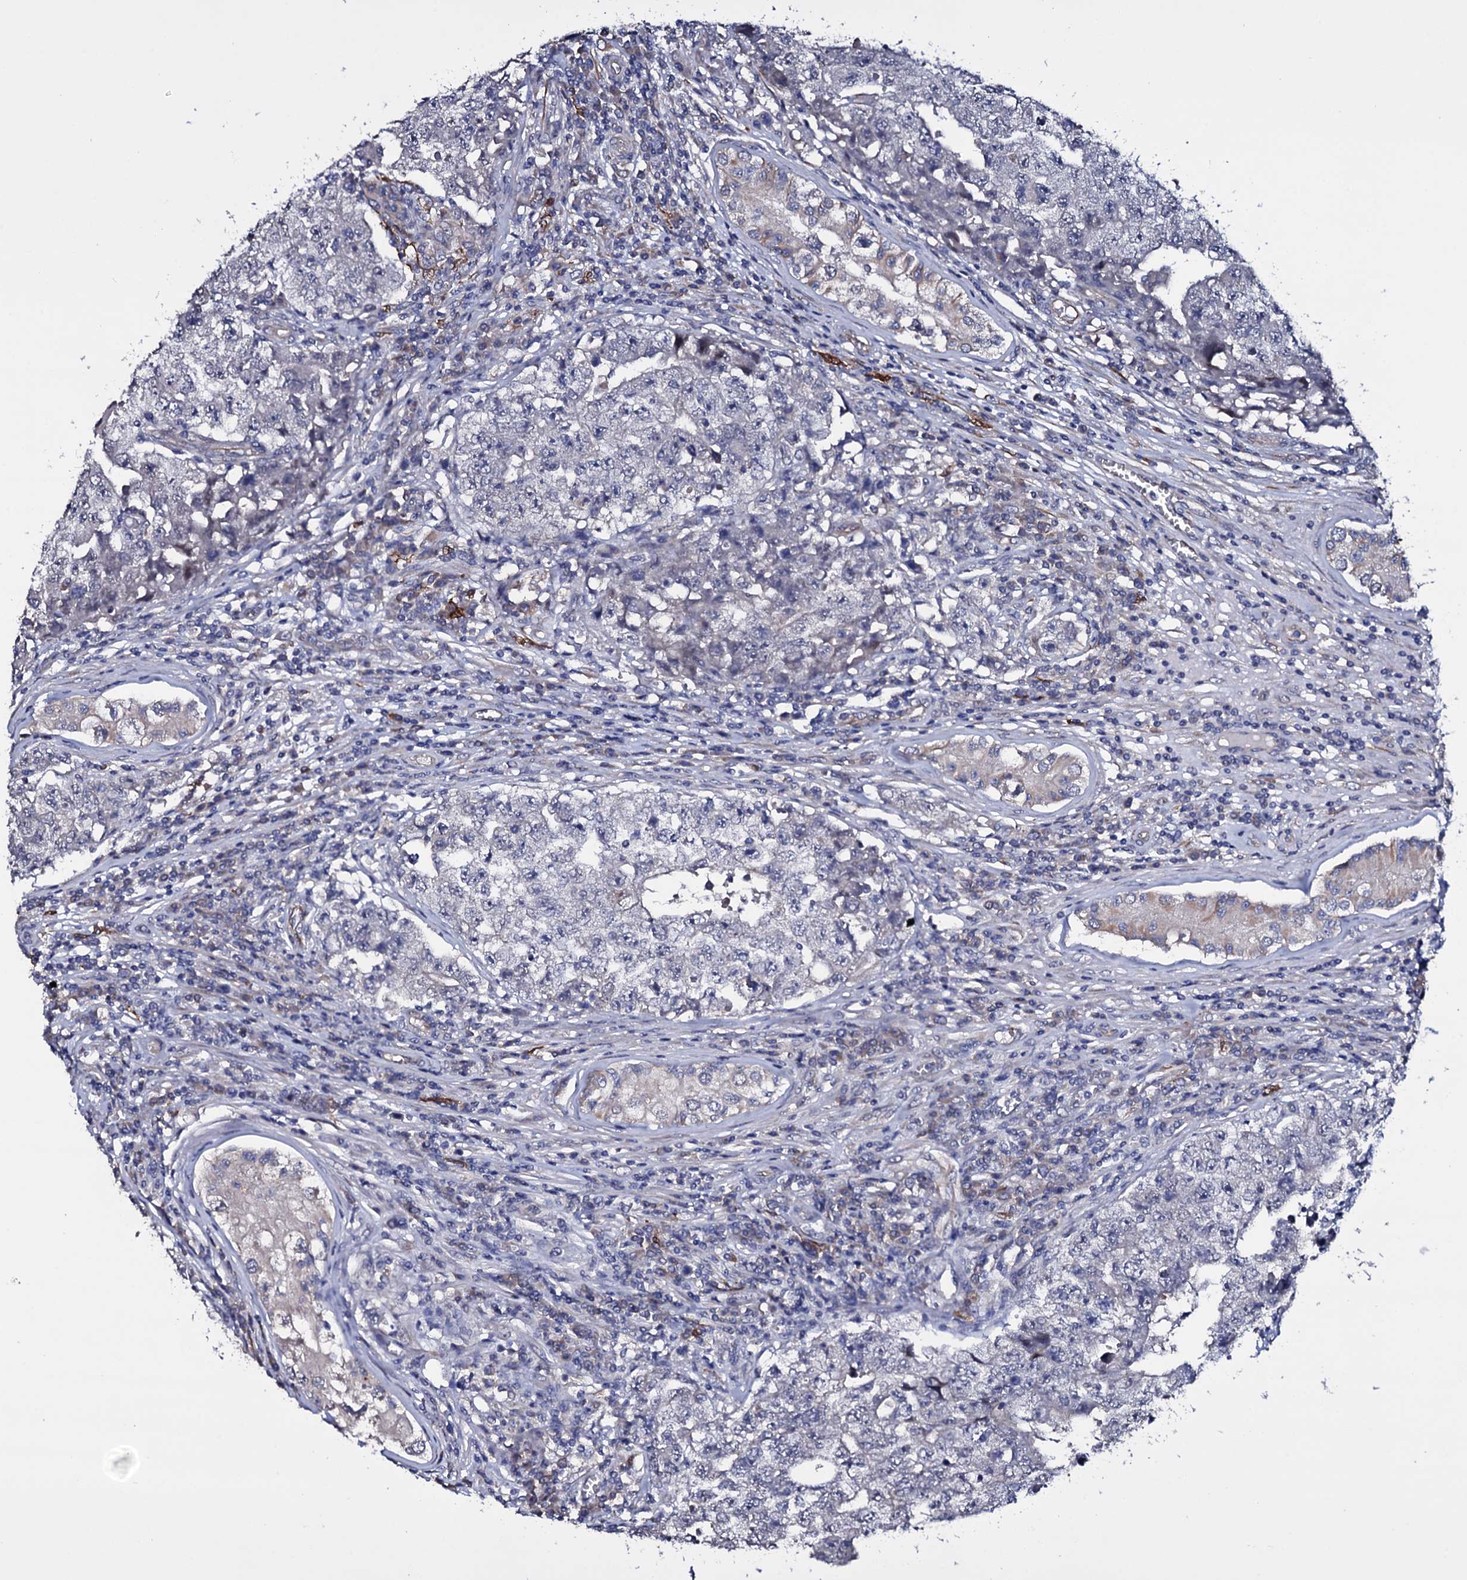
{"staining": {"intensity": "negative", "quantity": "none", "location": "none"}, "tissue": "testis cancer", "cell_type": "Tumor cells", "image_type": "cancer", "snomed": [{"axis": "morphology", "description": "Carcinoma, Embryonal, NOS"}, {"axis": "topography", "description": "Testis"}], "caption": "Embryonal carcinoma (testis) was stained to show a protein in brown. There is no significant positivity in tumor cells.", "gene": "BCL2L14", "patient": {"sex": "male", "age": 17}}